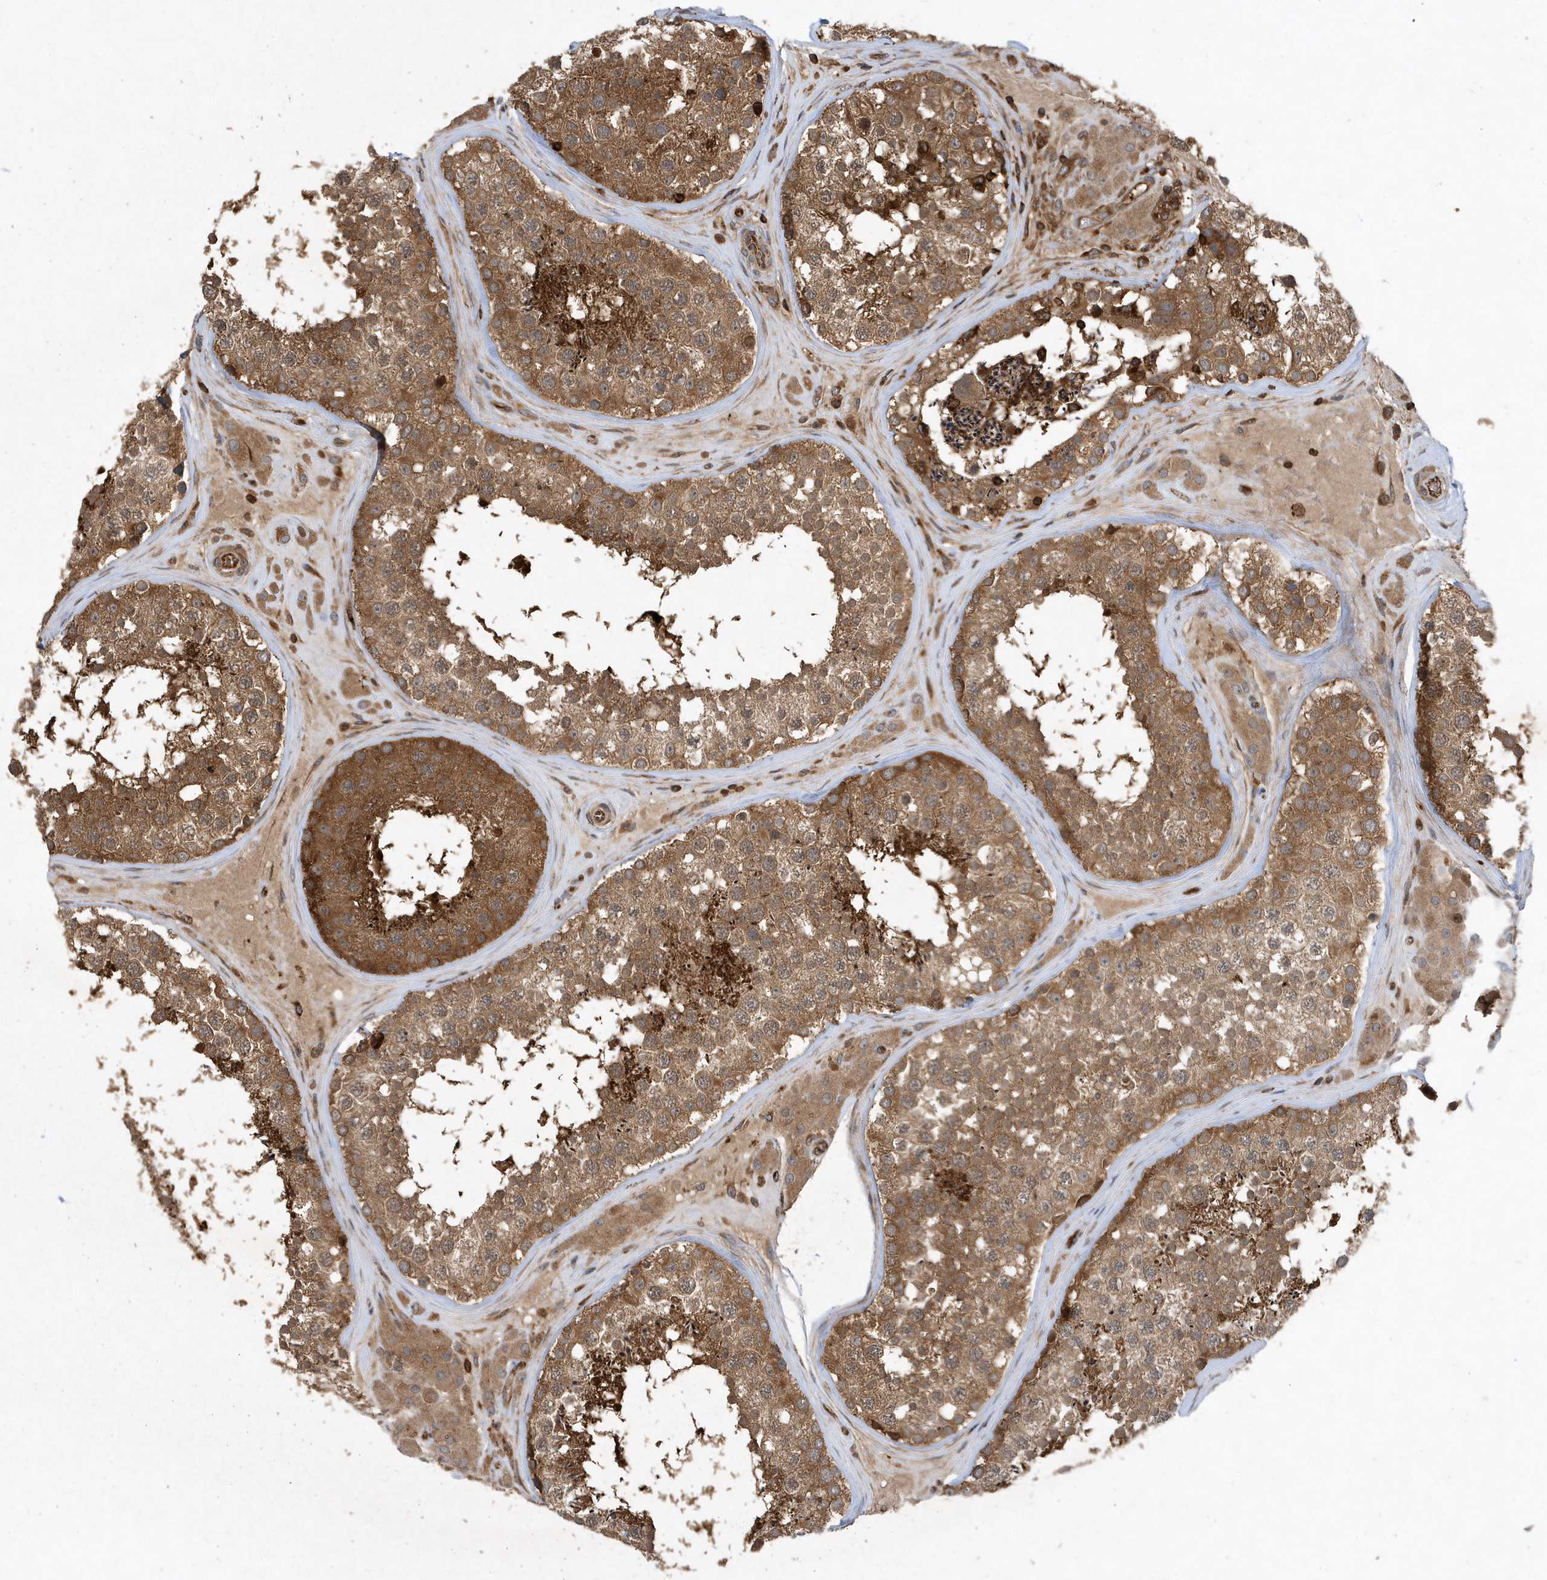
{"staining": {"intensity": "strong", "quantity": ">75%", "location": "cytoplasmic/membranous,nuclear"}, "tissue": "testis", "cell_type": "Cells in seminiferous ducts", "image_type": "normal", "snomed": [{"axis": "morphology", "description": "Normal tissue, NOS"}, {"axis": "topography", "description": "Testis"}], "caption": "Immunohistochemistry (IHC) (DAB) staining of unremarkable human testis shows strong cytoplasmic/membranous,nuclear protein positivity in approximately >75% of cells in seminiferous ducts.", "gene": "LAPTM4A", "patient": {"sex": "male", "age": 46}}